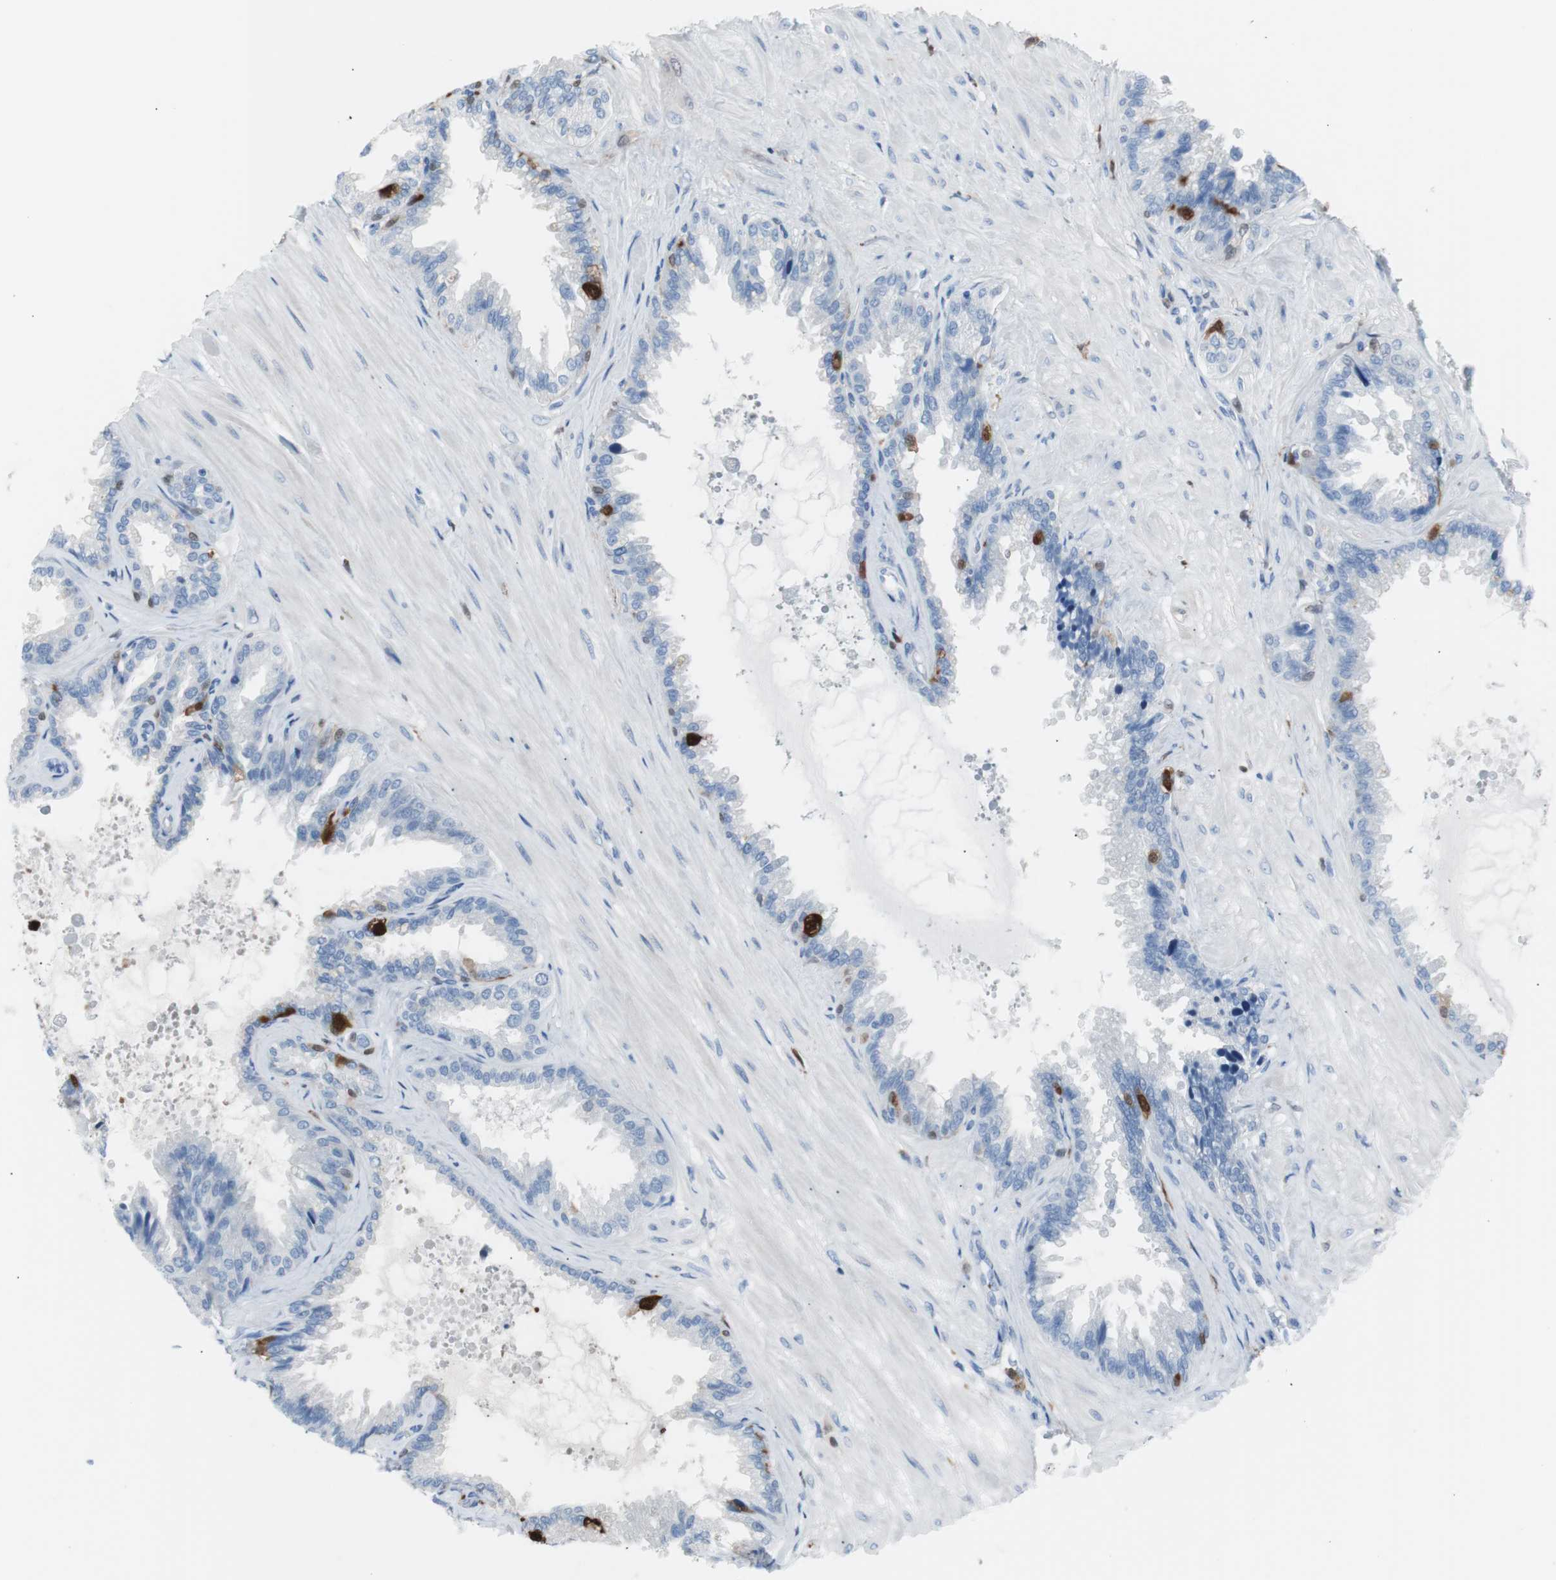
{"staining": {"intensity": "strong", "quantity": "<25%", "location": "cytoplasmic/membranous,nuclear"}, "tissue": "seminal vesicle", "cell_type": "Glandular cells", "image_type": "normal", "snomed": [{"axis": "morphology", "description": "Normal tissue, NOS"}, {"axis": "topography", "description": "Seminal veicle"}], "caption": "Seminal vesicle stained with immunohistochemistry reveals strong cytoplasmic/membranous,nuclear positivity in approximately <25% of glandular cells.", "gene": "IL18", "patient": {"sex": "male", "age": 46}}